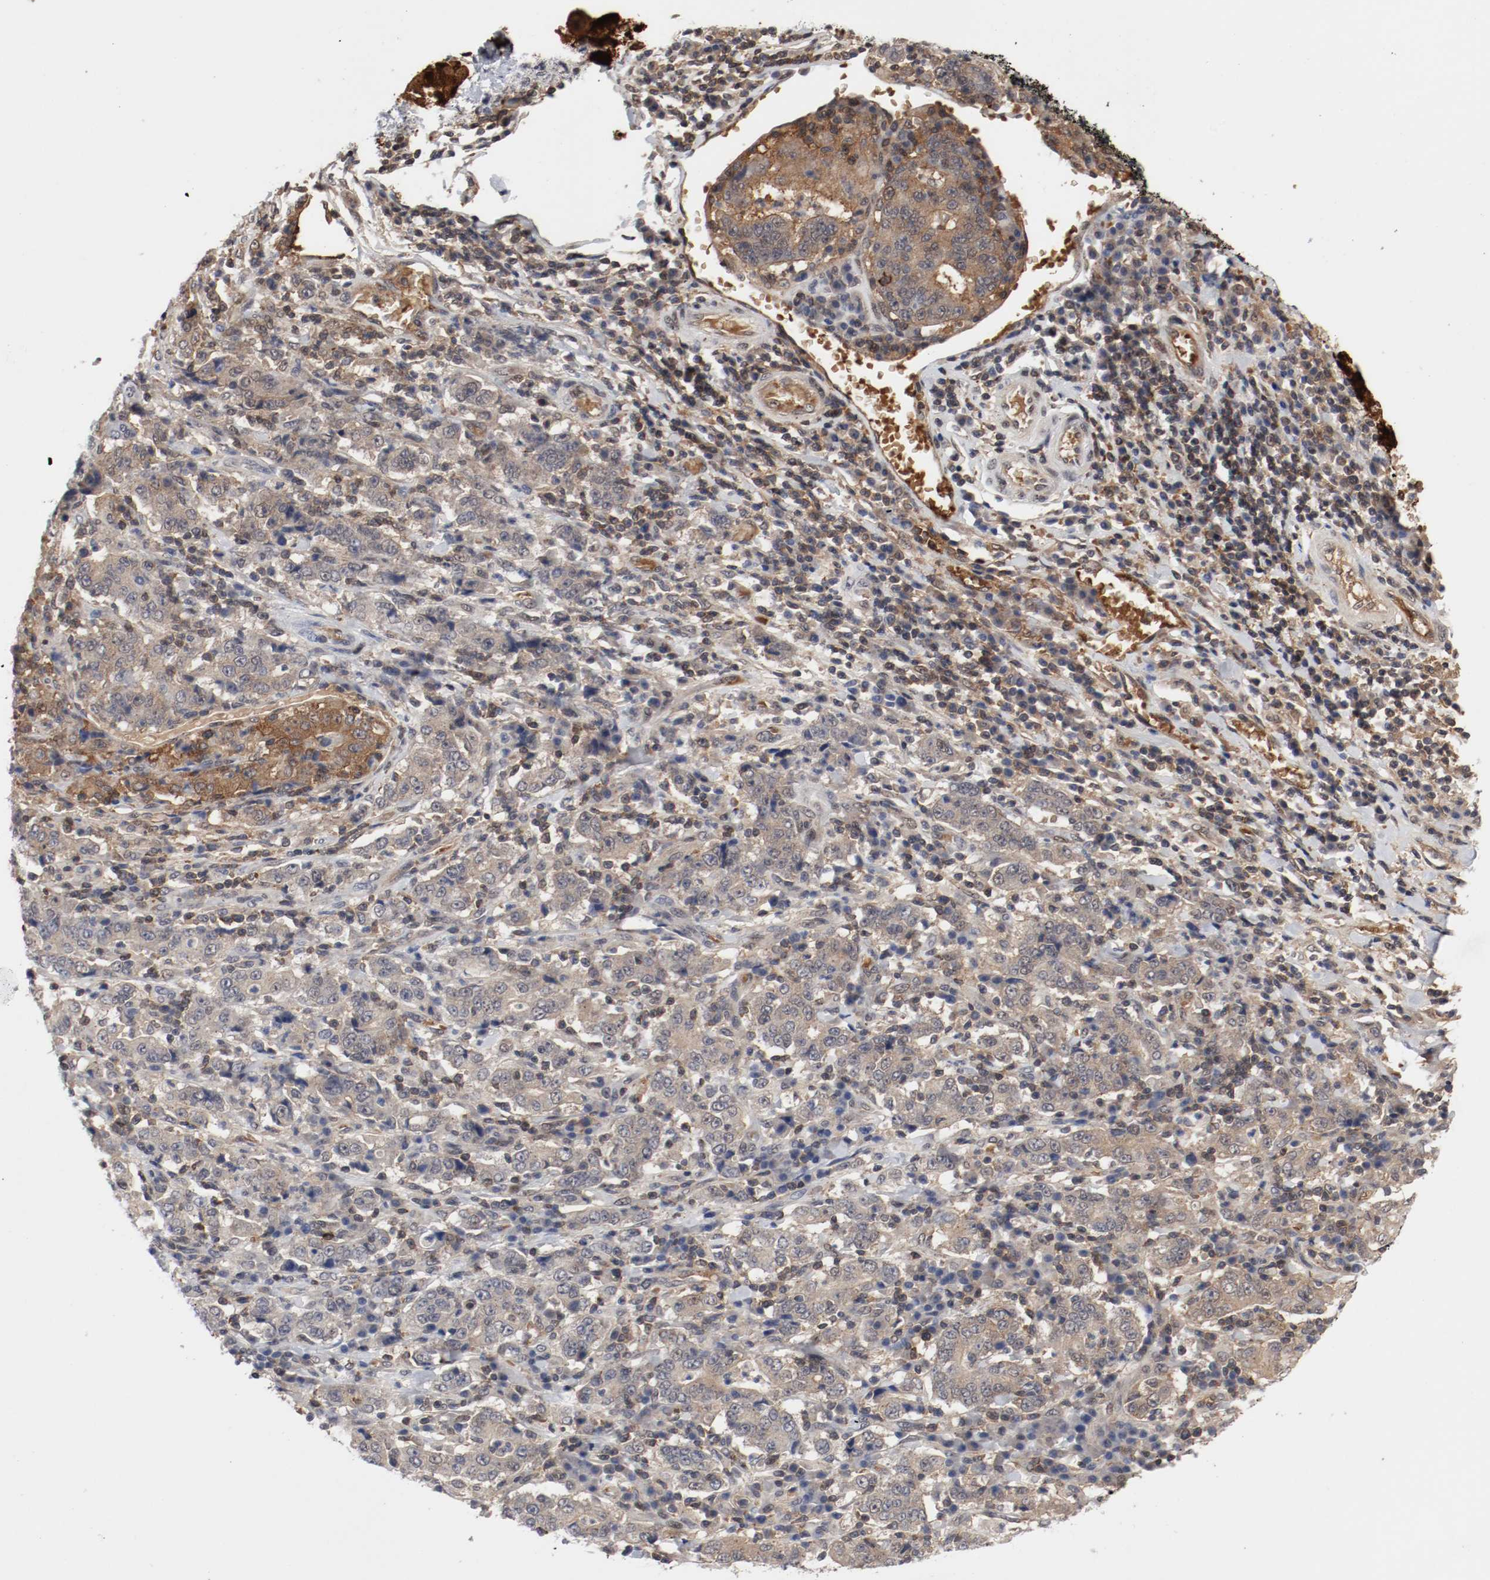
{"staining": {"intensity": "weak", "quantity": ">75%", "location": "cytoplasmic/membranous"}, "tissue": "stomach cancer", "cell_type": "Tumor cells", "image_type": "cancer", "snomed": [{"axis": "morphology", "description": "Normal tissue, NOS"}, {"axis": "morphology", "description": "Adenocarcinoma, NOS"}, {"axis": "topography", "description": "Stomach, upper"}, {"axis": "topography", "description": "Stomach"}], "caption": "The histopathology image shows immunohistochemical staining of stomach cancer (adenocarcinoma). There is weak cytoplasmic/membranous expression is present in about >75% of tumor cells.", "gene": "JUND", "patient": {"sex": "male", "age": 59}}